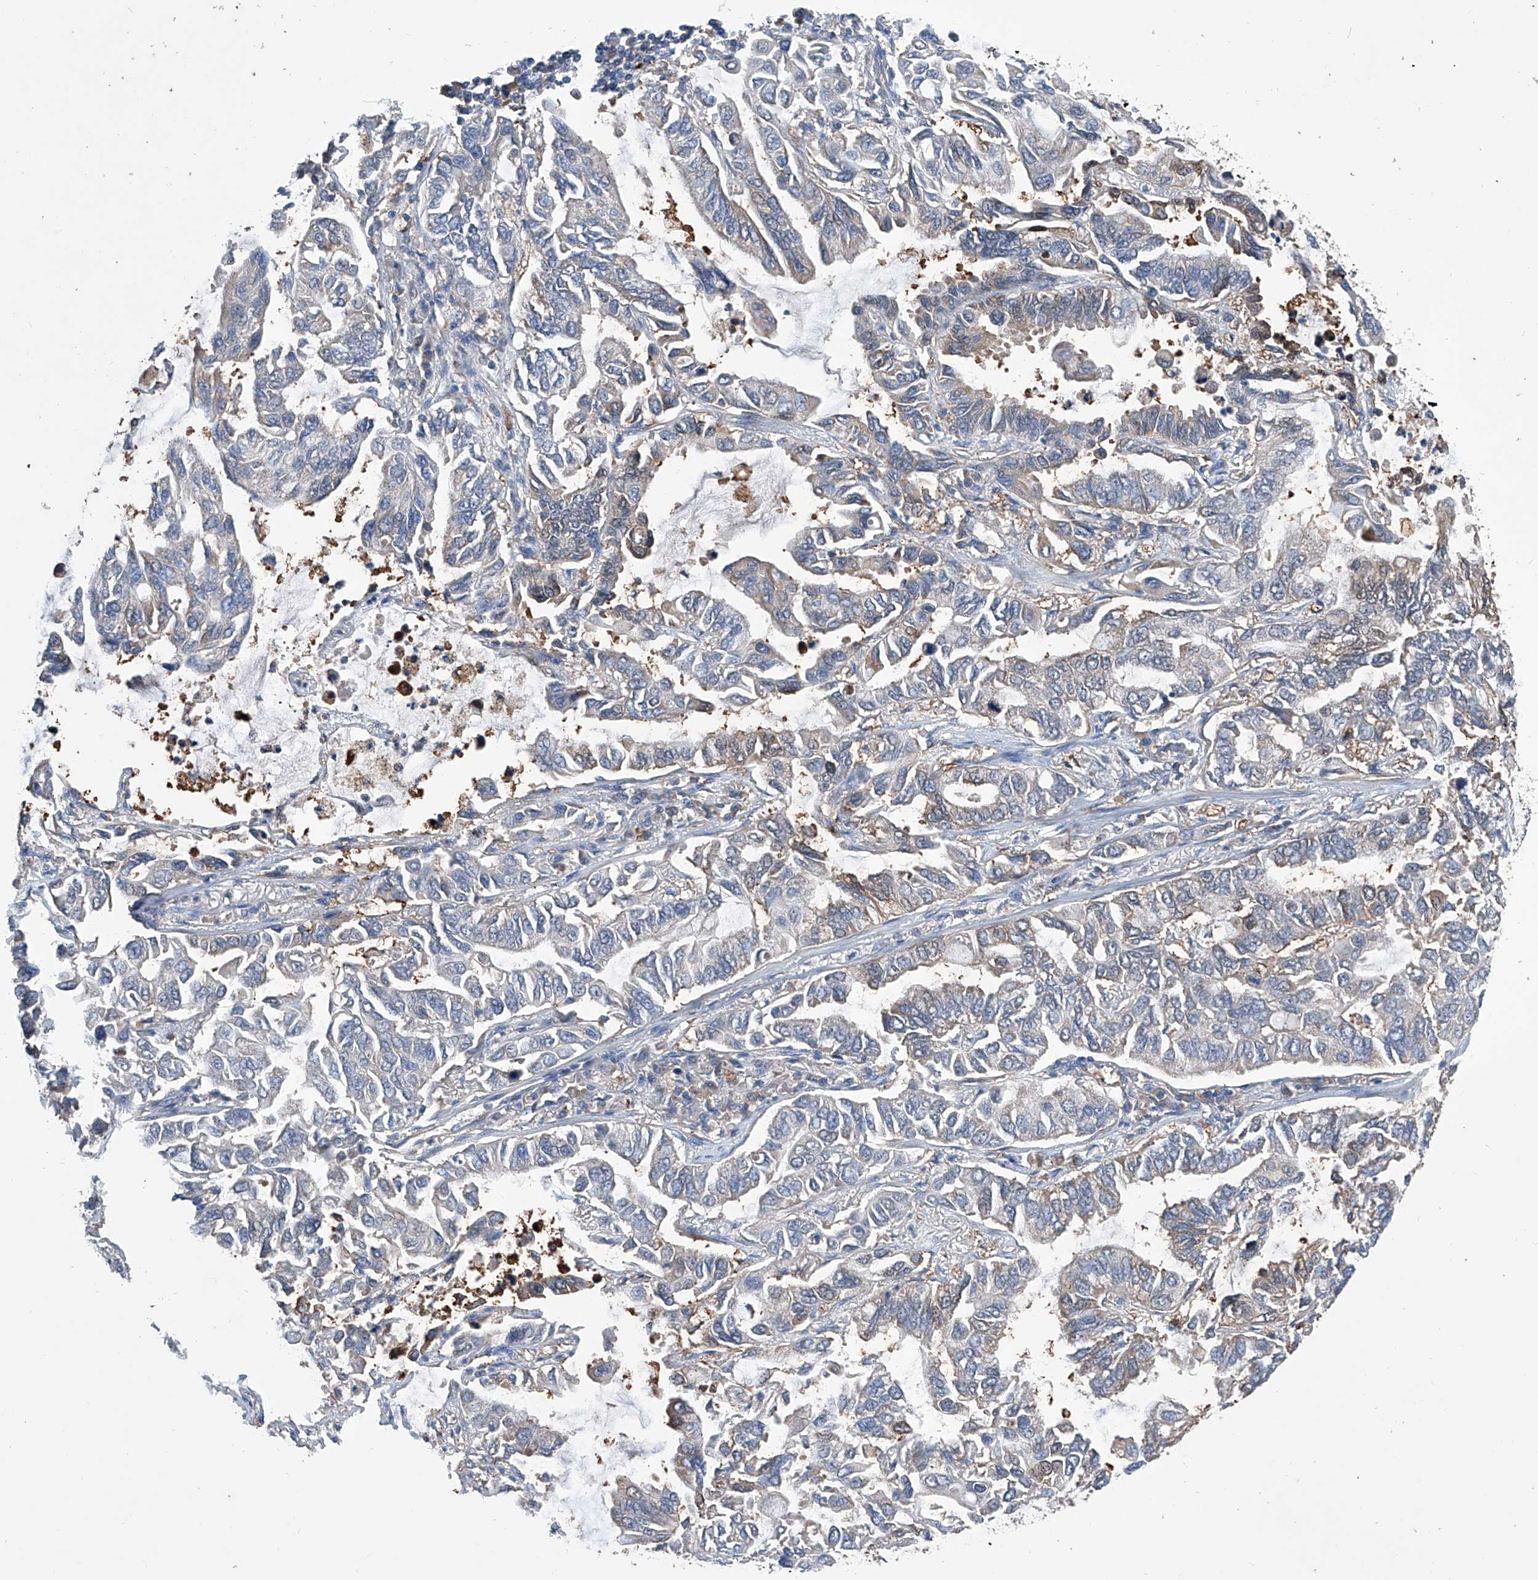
{"staining": {"intensity": "weak", "quantity": "<25%", "location": "cytoplasmic/membranous"}, "tissue": "lung cancer", "cell_type": "Tumor cells", "image_type": "cancer", "snomed": [{"axis": "morphology", "description": "Adenocarcinoma, NOS"}, {"axis": "topography", "description": "Lung"}], "caption": "Tumor cells show no significant protein expression in adenocarcinoma (lung). Brightfield microscopy of immunohistochemistry (IHC) stained with DAB (3,3'-diaminobenzidine) (brown) and hematoxylin (blue), captured at high magnification.", "gene": "SPATA20", "patient": {"sex": "male", "age": 64}}